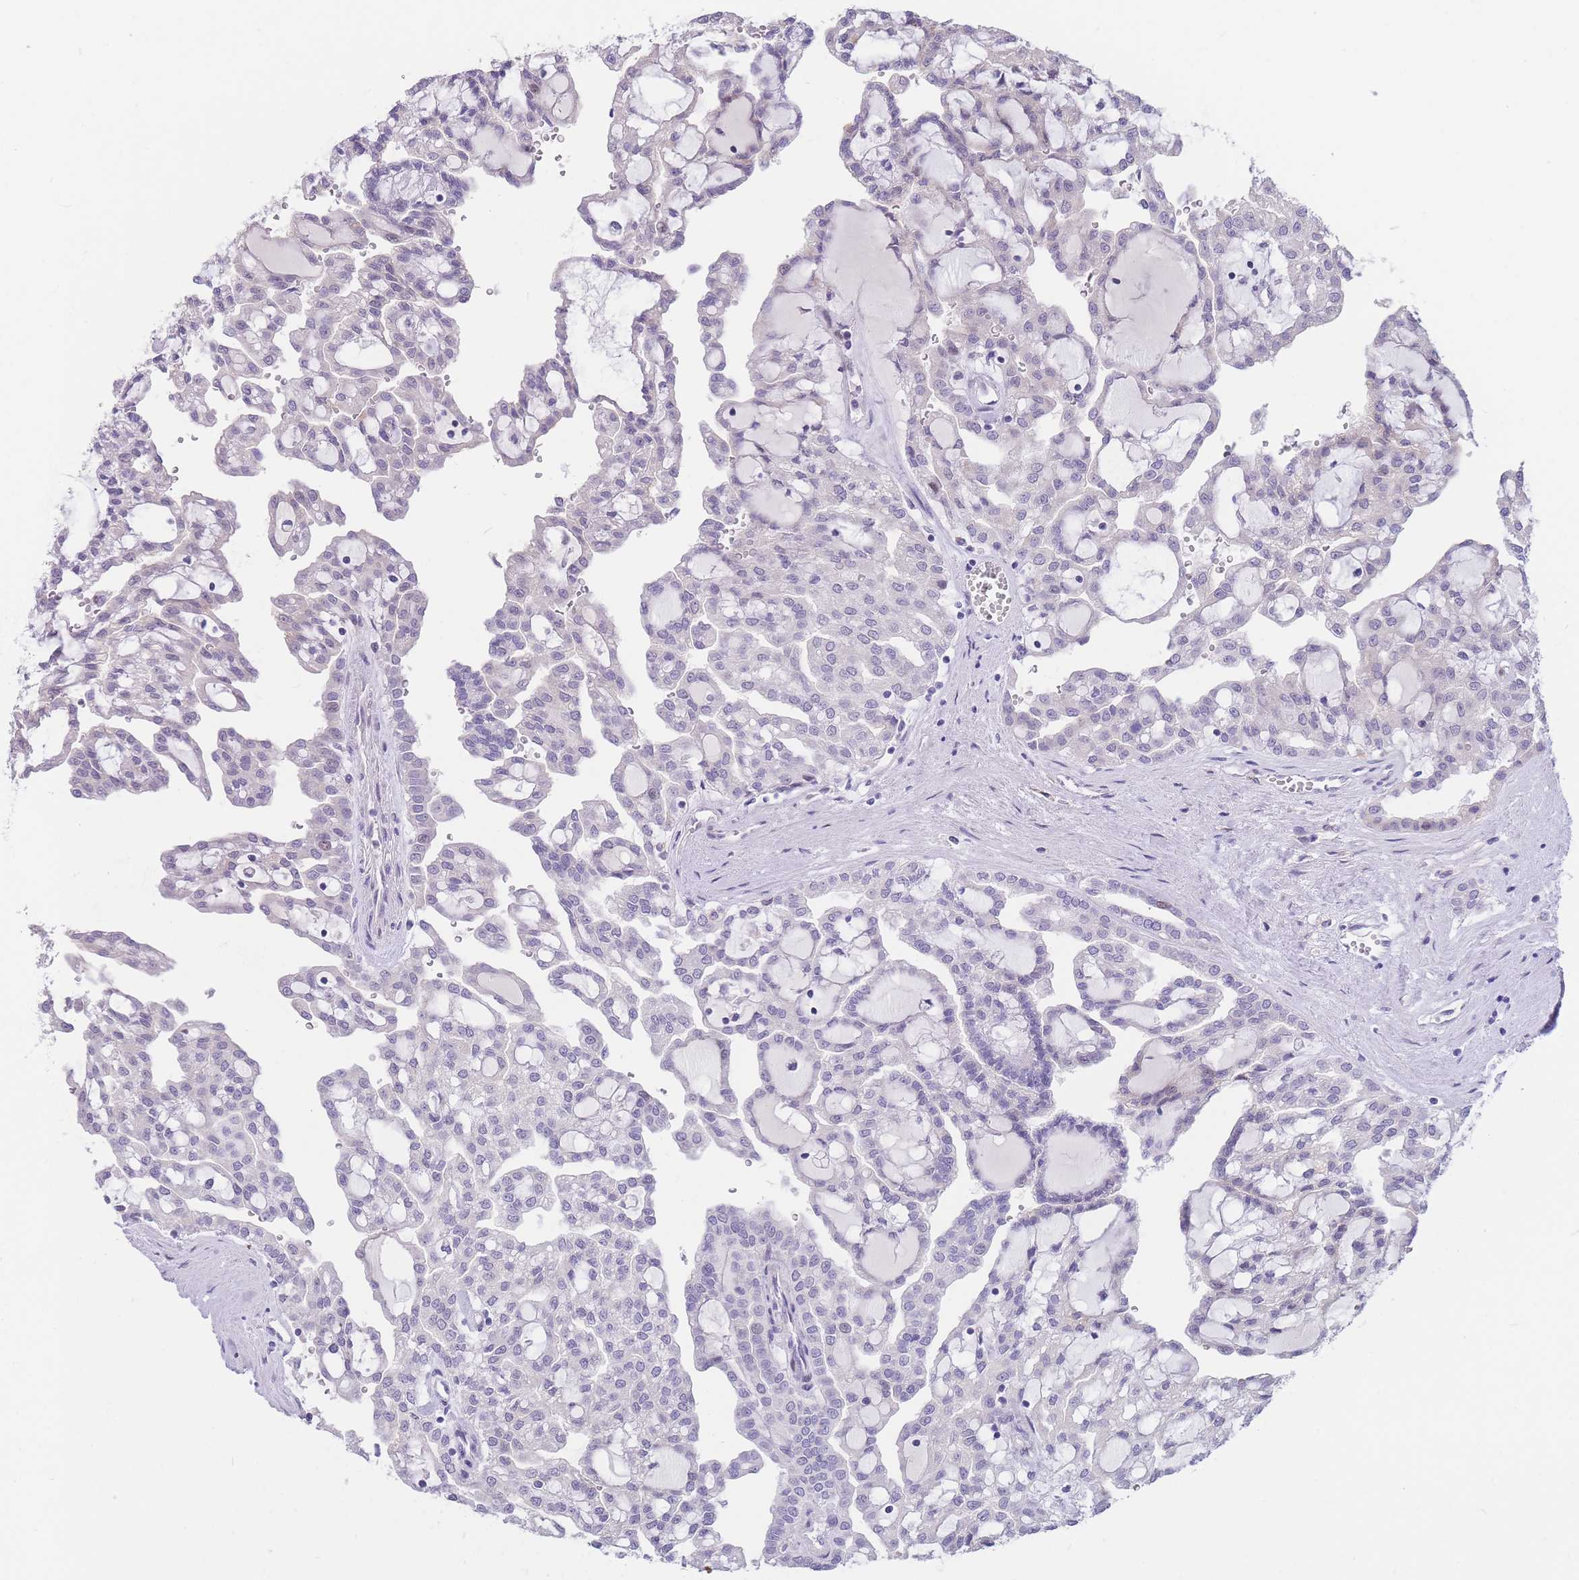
{"staining": {"intensity": "negative", "quantity": "none", "location": "none"}, "tissue": "renal cancer", "cell_type": "Tumor cells", "image_type": "cancer", "snomed": [{"axis": "morphology", "description": "Adenocarcinoma, NOS"}, {"axis": "topography", "description": "Kidney"}], "caption": "An IHC photomicrograph of adenocarcinoma (renal) is shown. There is no staining in tumor cells of adenocarcinoma (renal). (DAB (3,3'-diaminobenzidine) IHC, high magnification).", "gene": "SHCBP1", "patient": {"sex": "male", "age": 63}}